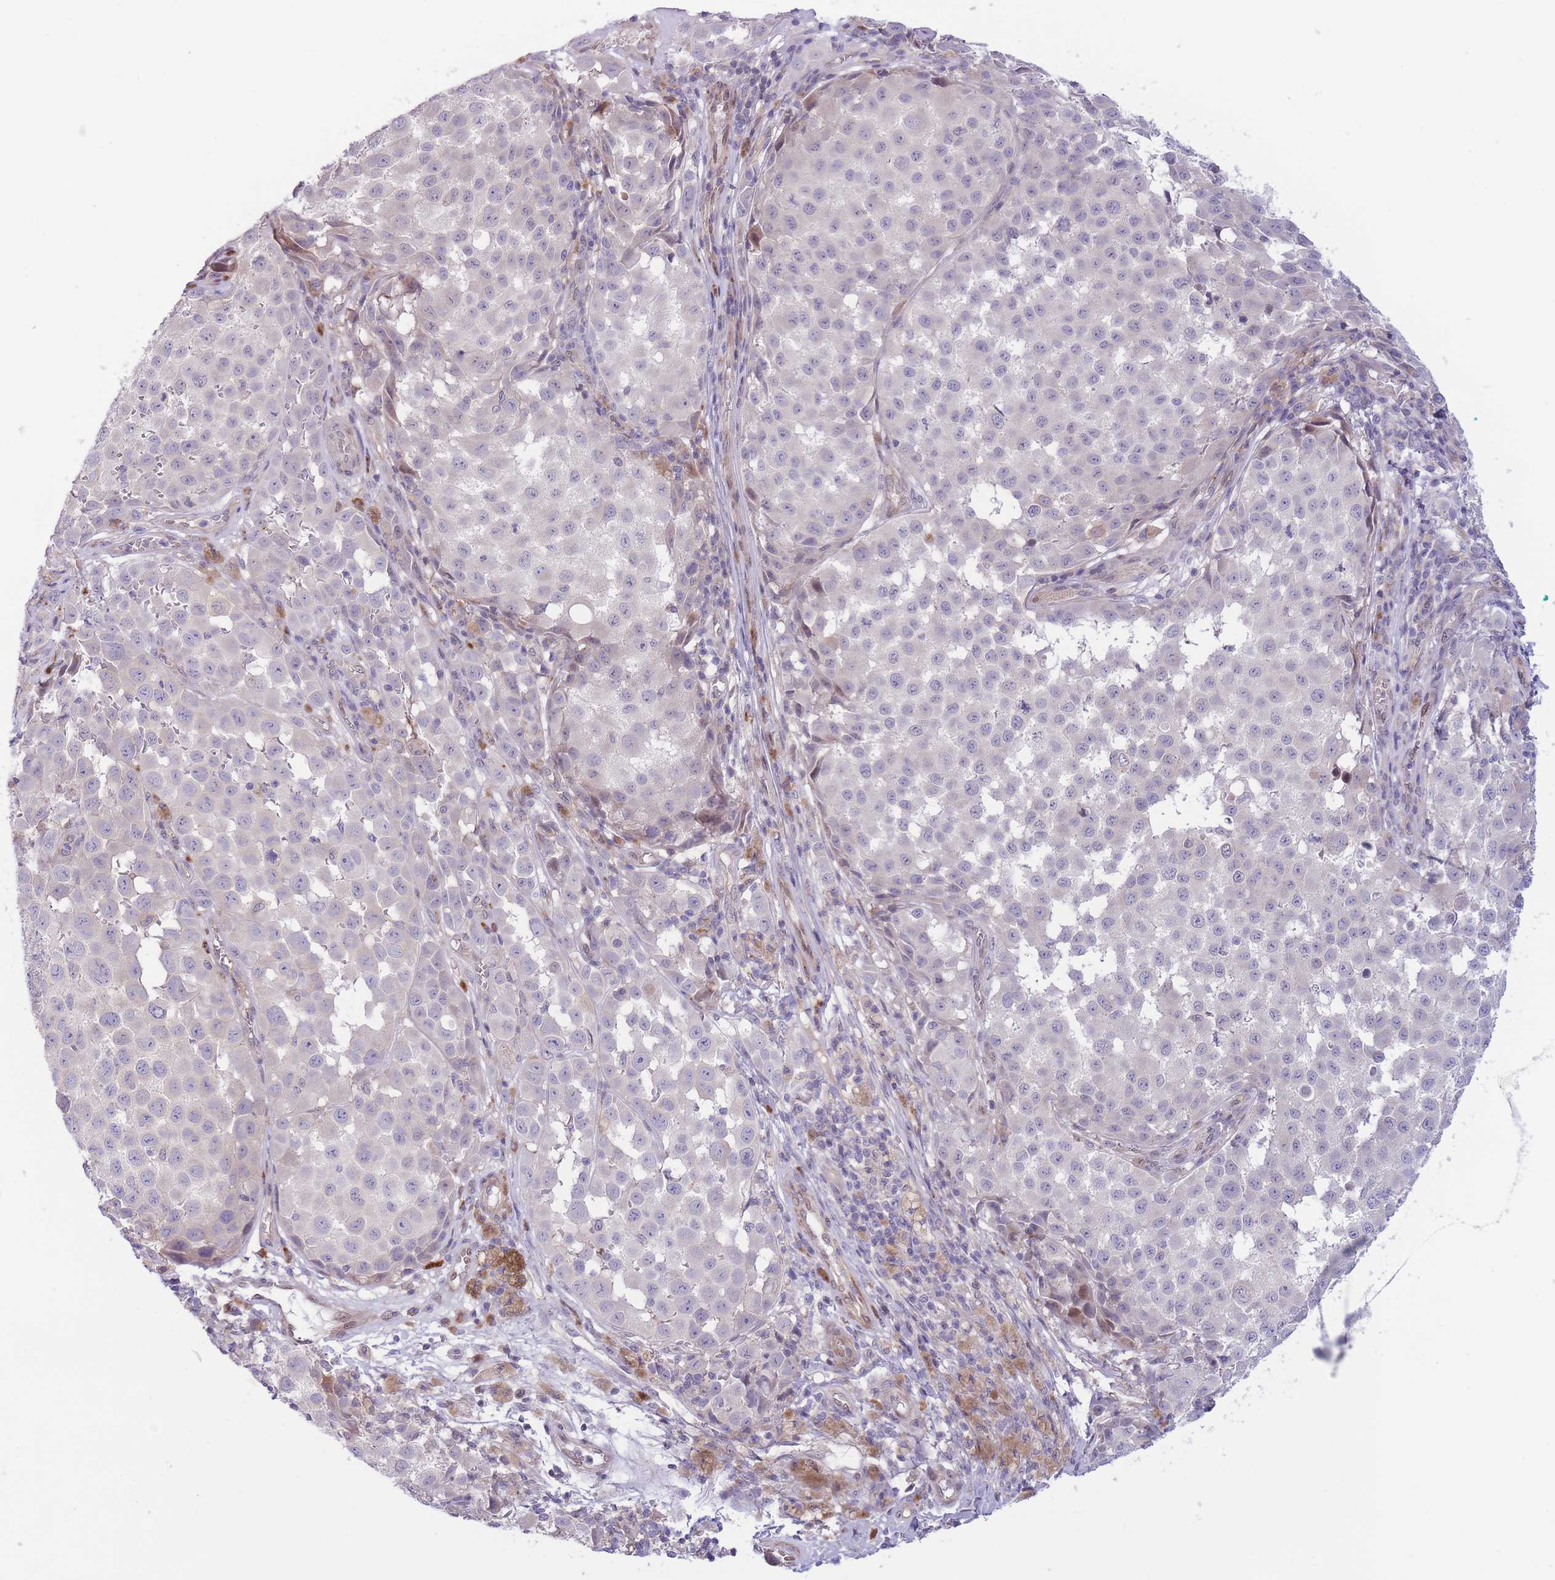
{"staining": {"intensity": "negative", "quantity": "none", "location": "none"}, "tissue": "melanoma", "cell_type": "Tumor cells", "image_type": "cancer", "snomed": [{"axis": "morphology", "description": "Malignant melanoma, NOS"}, {"axis": "topography", "description": "Skin"}], "caption": "This is an immunohistochemistry (IHC) micrograph of human malignant melanoma. There is no positivity in tumor cells.", "gene": "C9orf152", "patient": {"sex": "male", "age": 64}}